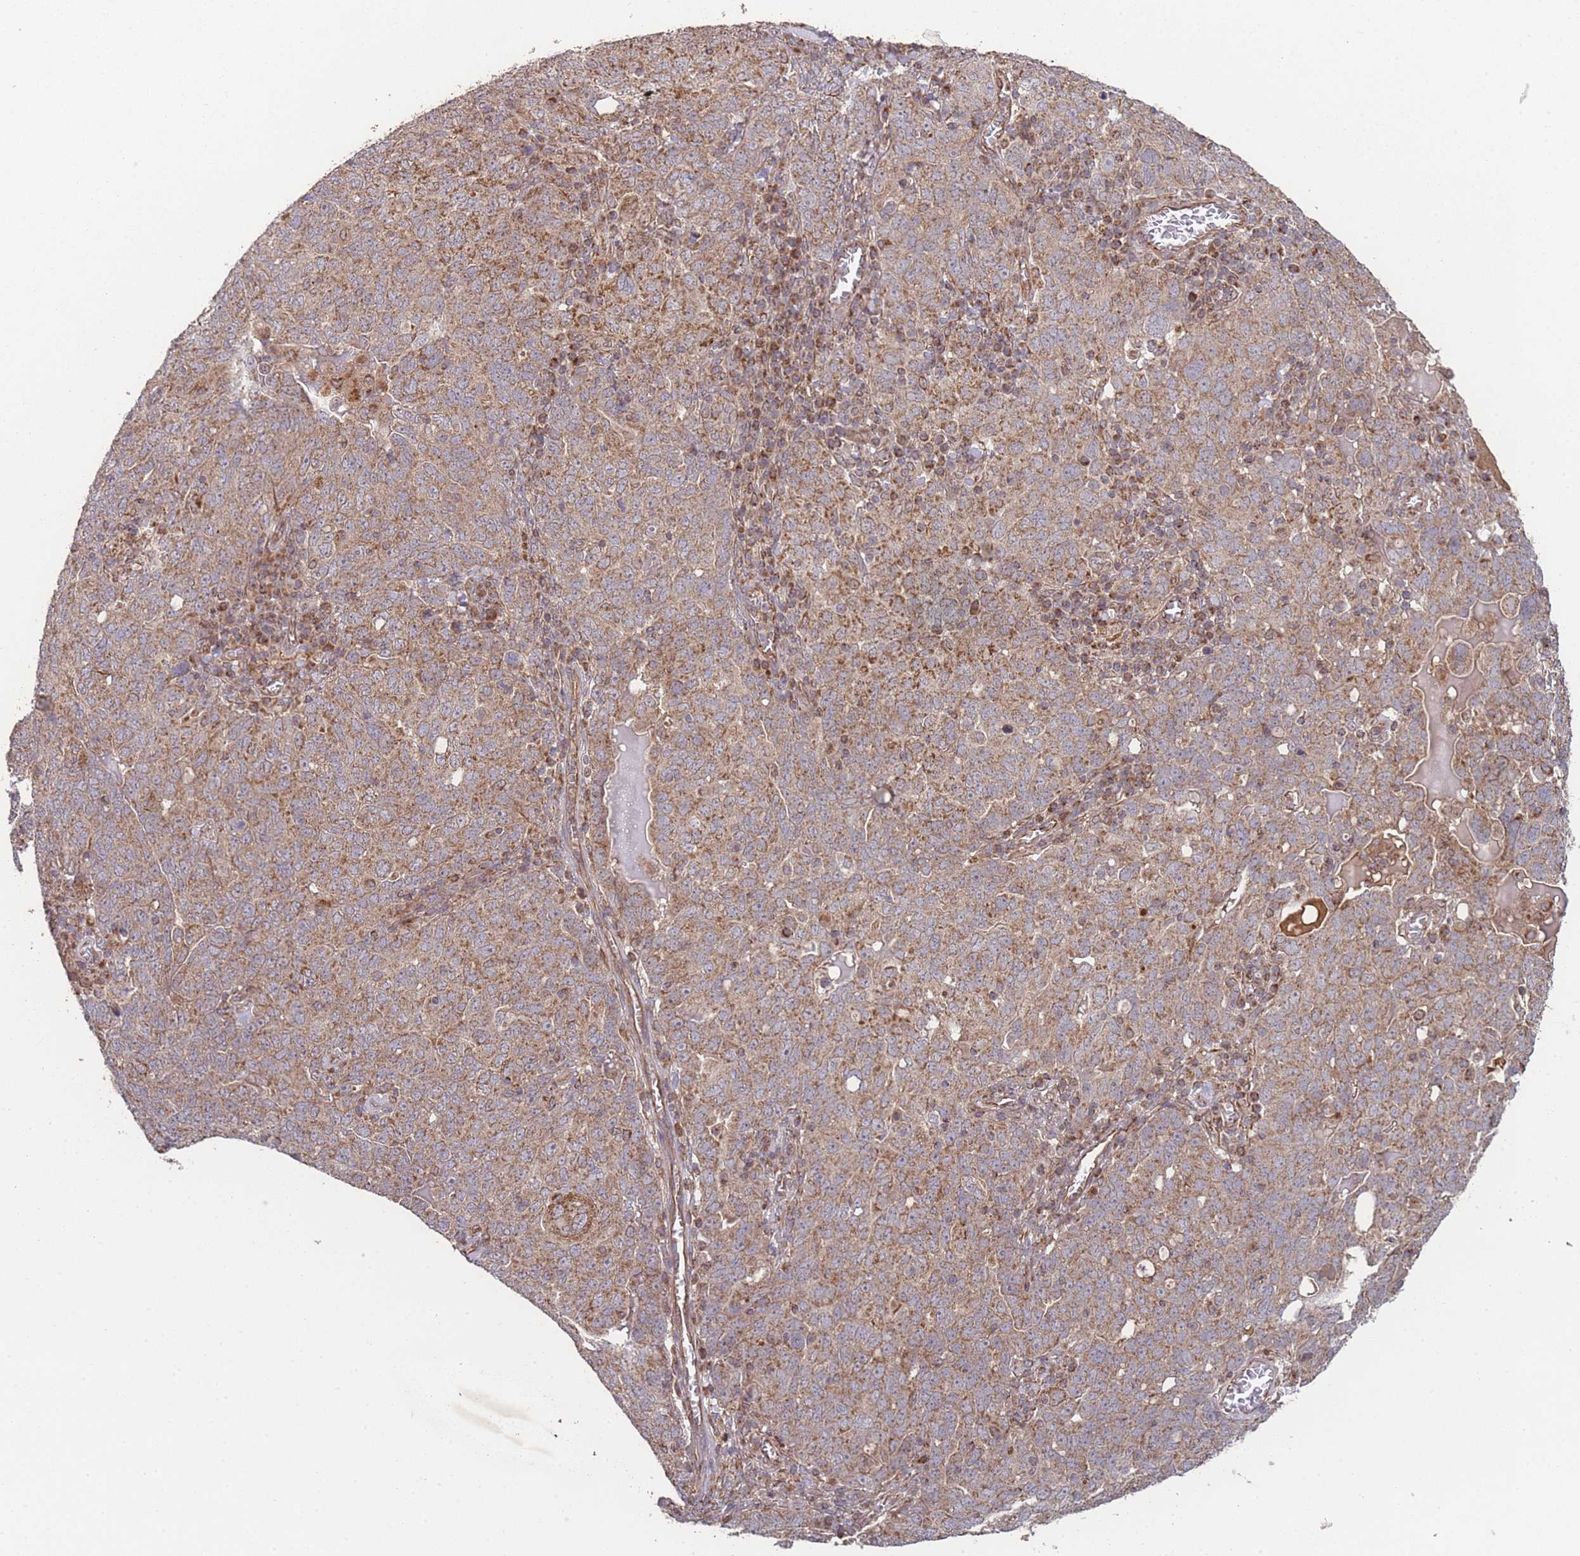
{"staining": {"intensity": "moderate", "quantity": ">75%", "location": "cytoplasmic/membranous"}, "tissue": "ovarian cancer", "cell_type": "Tumor cells", "image_type": "cancer", "snomed": [{"axis": "morphology", "description": "Carcinoma, endometroid"}, {"axis": "topography", "description": "Ovary"}], "caption": "Immunohistochemical staining of human endometroid carcinoma (ovarian) exhibits medium levels of moderate cytoplasmic/membranous protein expression in approximately >75% of tumor cells.", "gene": "PXMP4", "patient": {"sex": "female", "age": 62}}